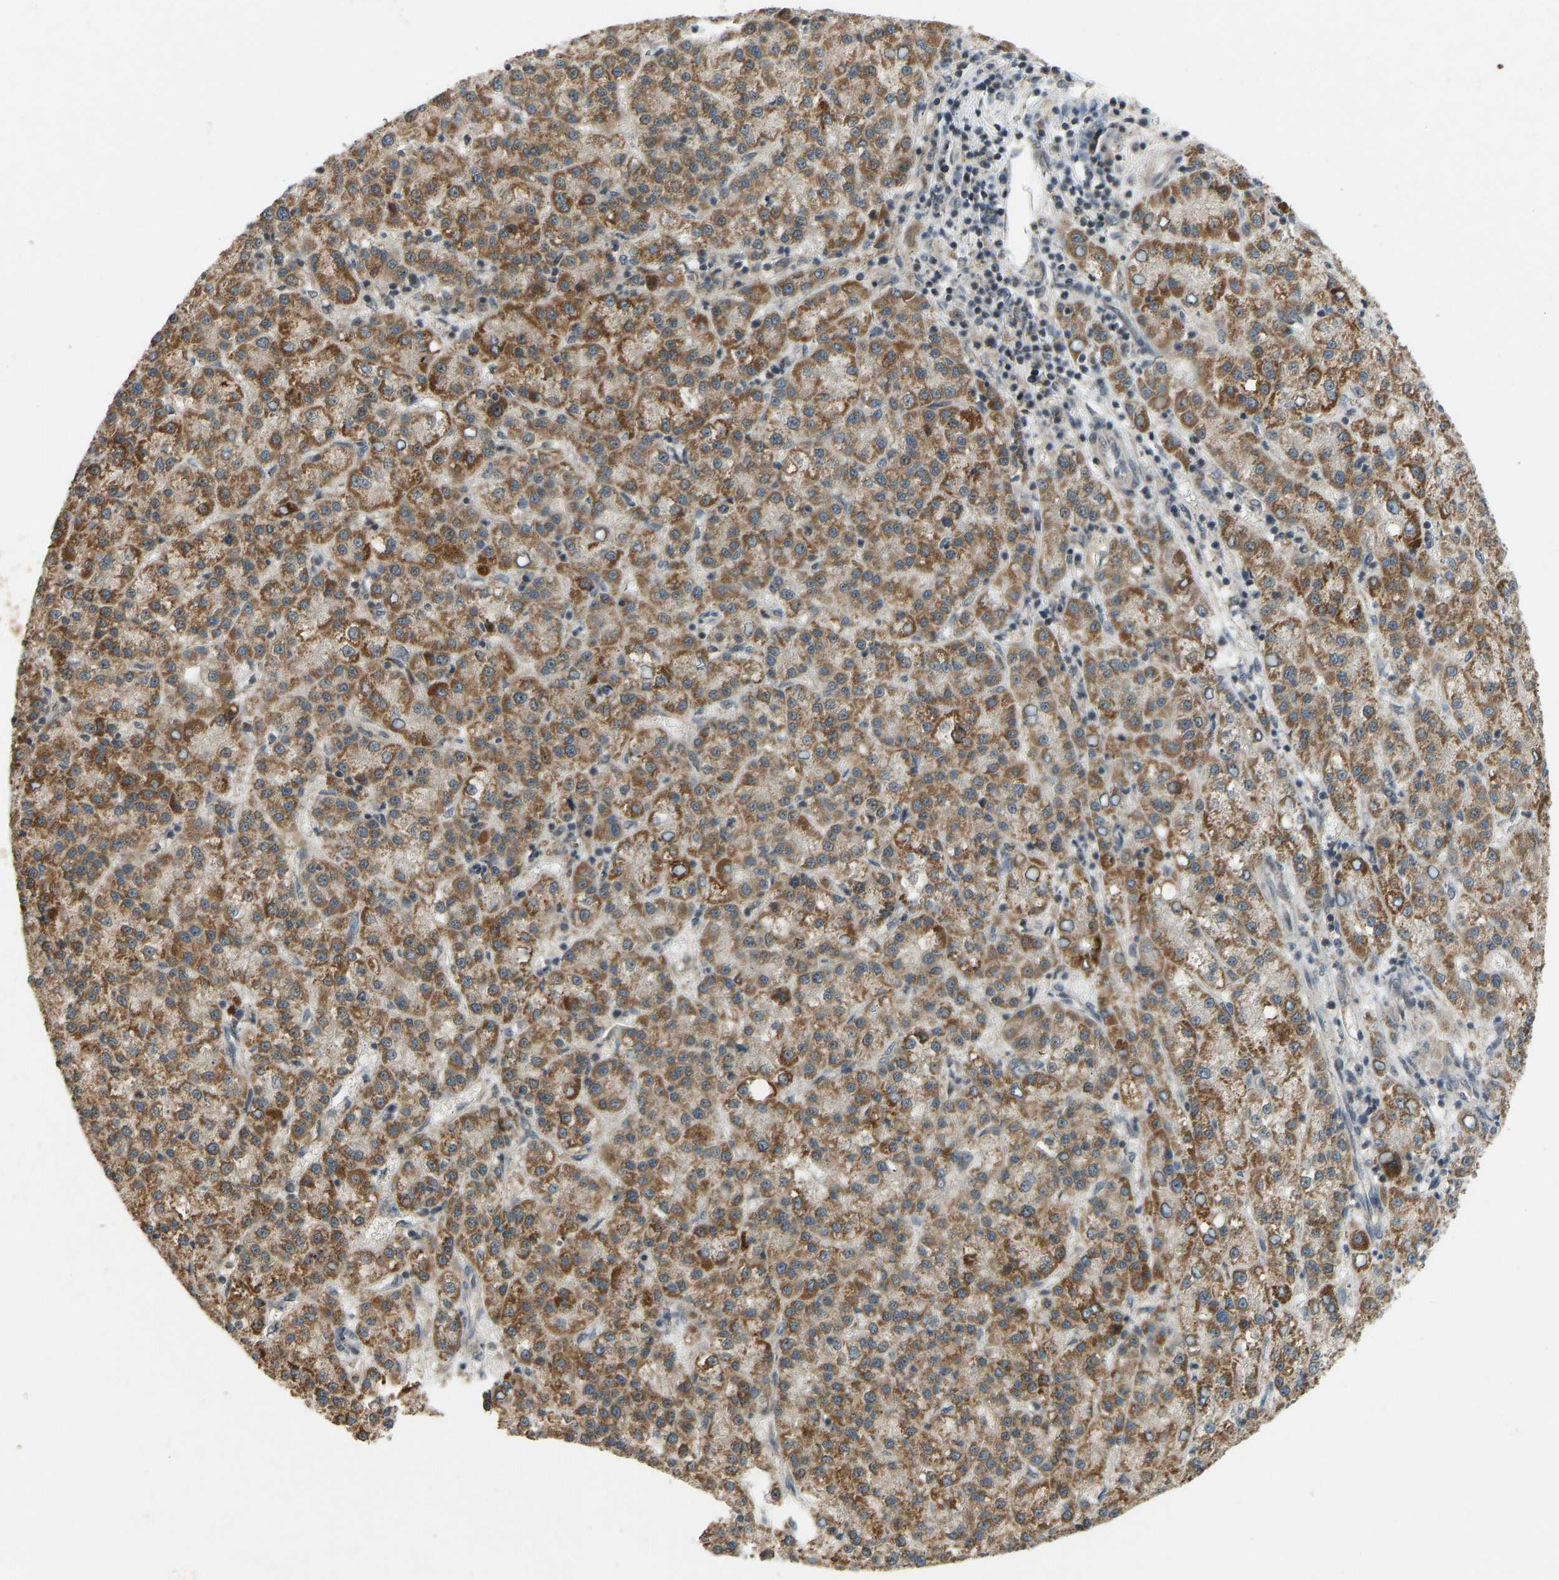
{"staining": {"intensity": "moderate", "quantity": ">75%", "location": "cytoplasmic/membranous"}, "tissue": "liver cancer", "cell_type": "Tumor cells", "image_type": "cancer", "snomed": [{"axis": "morphology", "description": "Carcinoma, Hepatocellular, NOS"}, {"axis": "topography", "description": "Liver"}], "caption": "DAB immunohistochemical staining of liver cancer (hepatocellular carcinoma) reveals moderate cytoplasmic/membranous protein staining in approximately >75% of tumor cells.", "gene": "ACADS", "patient": {"sex": "female", "age": 58}}